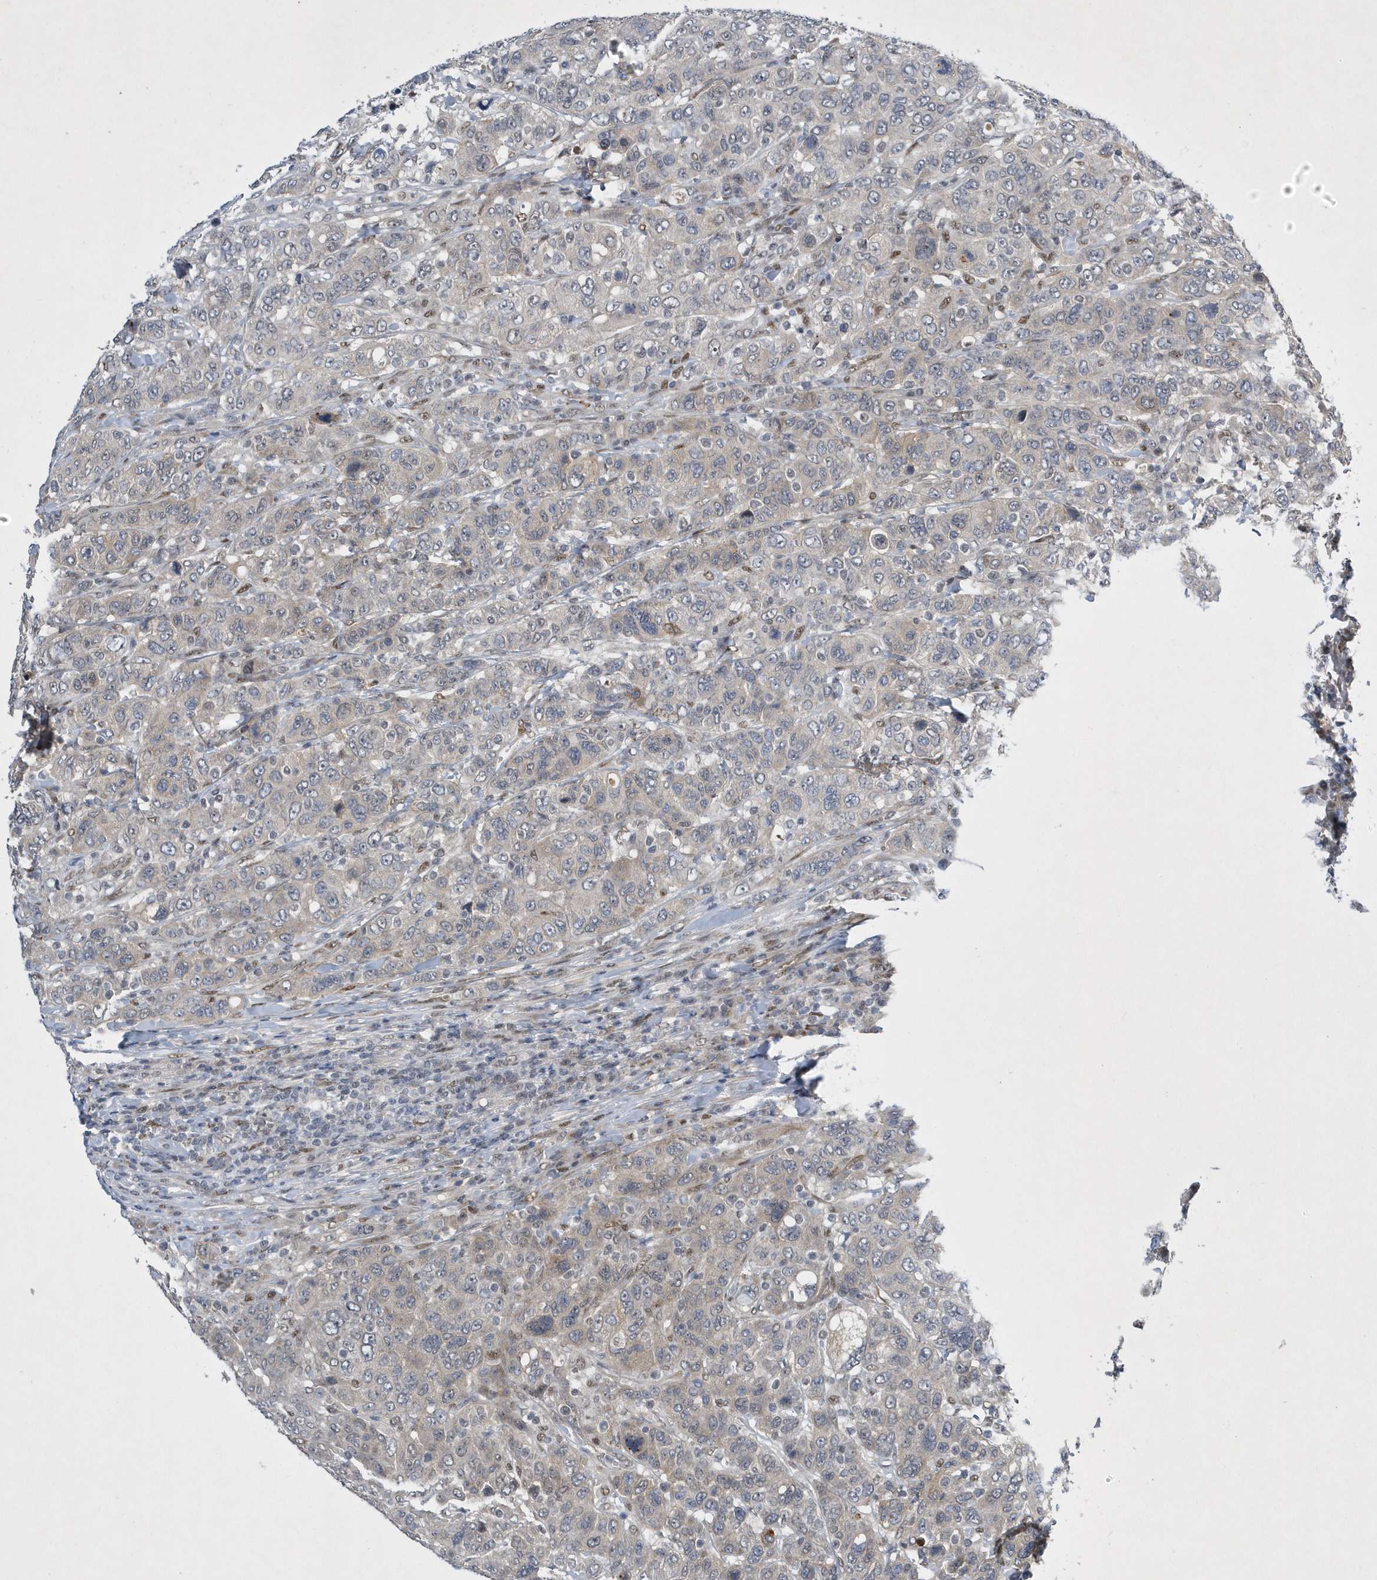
{"staining": {"intensity": "negative", "quantity": "none", "location": "none"}, "tissue": "breast cancer", "cell_type": "Tumor cells", "image_type": "cancer", "snomed": [{"axis": "morphology", "description": "Duct carcinoma"}, {"axis": "topography", "description": "Breast"}], "caption": "This is an immunohistochemistry photomicrograph of invasive ductal carcinoma (breast). There is no expression in tumor cells.", "gene": "FAM217A", "patient": {"sex": "female", "age": 37}}